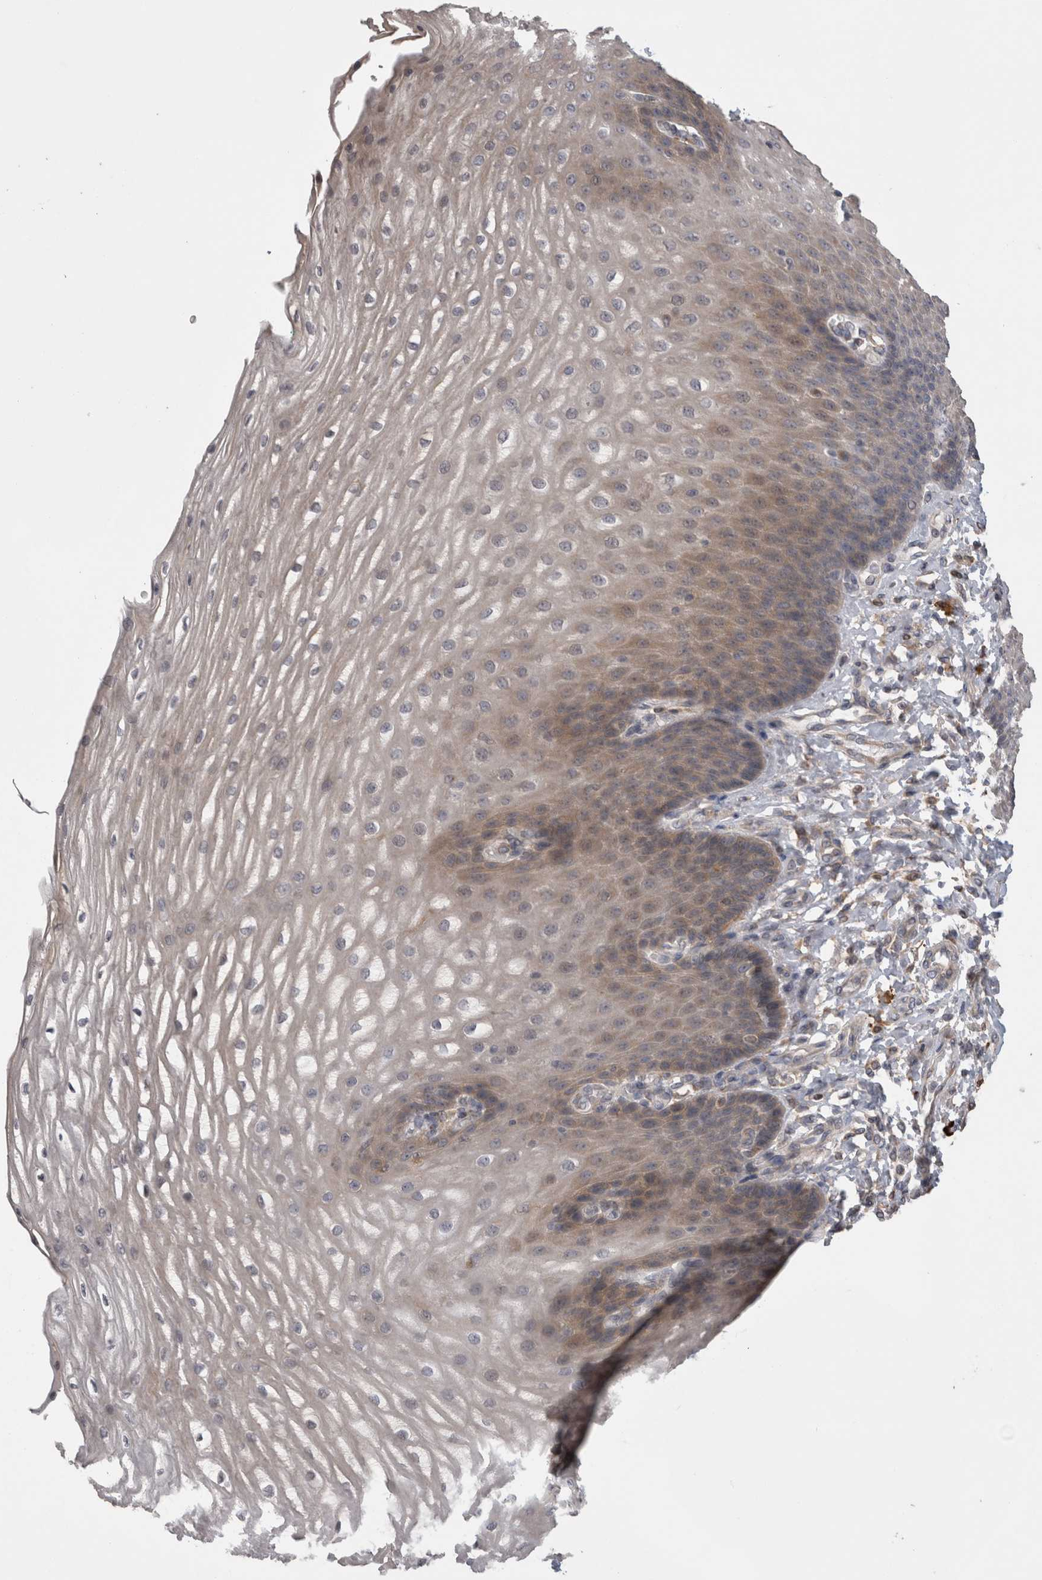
{"staining": {"intensity": "moderate", "quantity": "25%-75%", "location": "cytoplasmic/membranous"}, "tissue": "esophagus", "cell_type": "Squamous epithelial cells", "image_type": "normal", "snomed": [{"axis": "morphology", "description": "Normal tissue, NOS"}, {"axis": "topography", "description": "Esophagus"}], "caption": "Approximately 25%-75% of squamous epithelial cells in normal esophagus display moderate cytoplasmic/membranous protein staining as visualized by brown immunohistochemical staining.", "gene": "TBCE", "patient": {"sex": "male", "age": 54}}